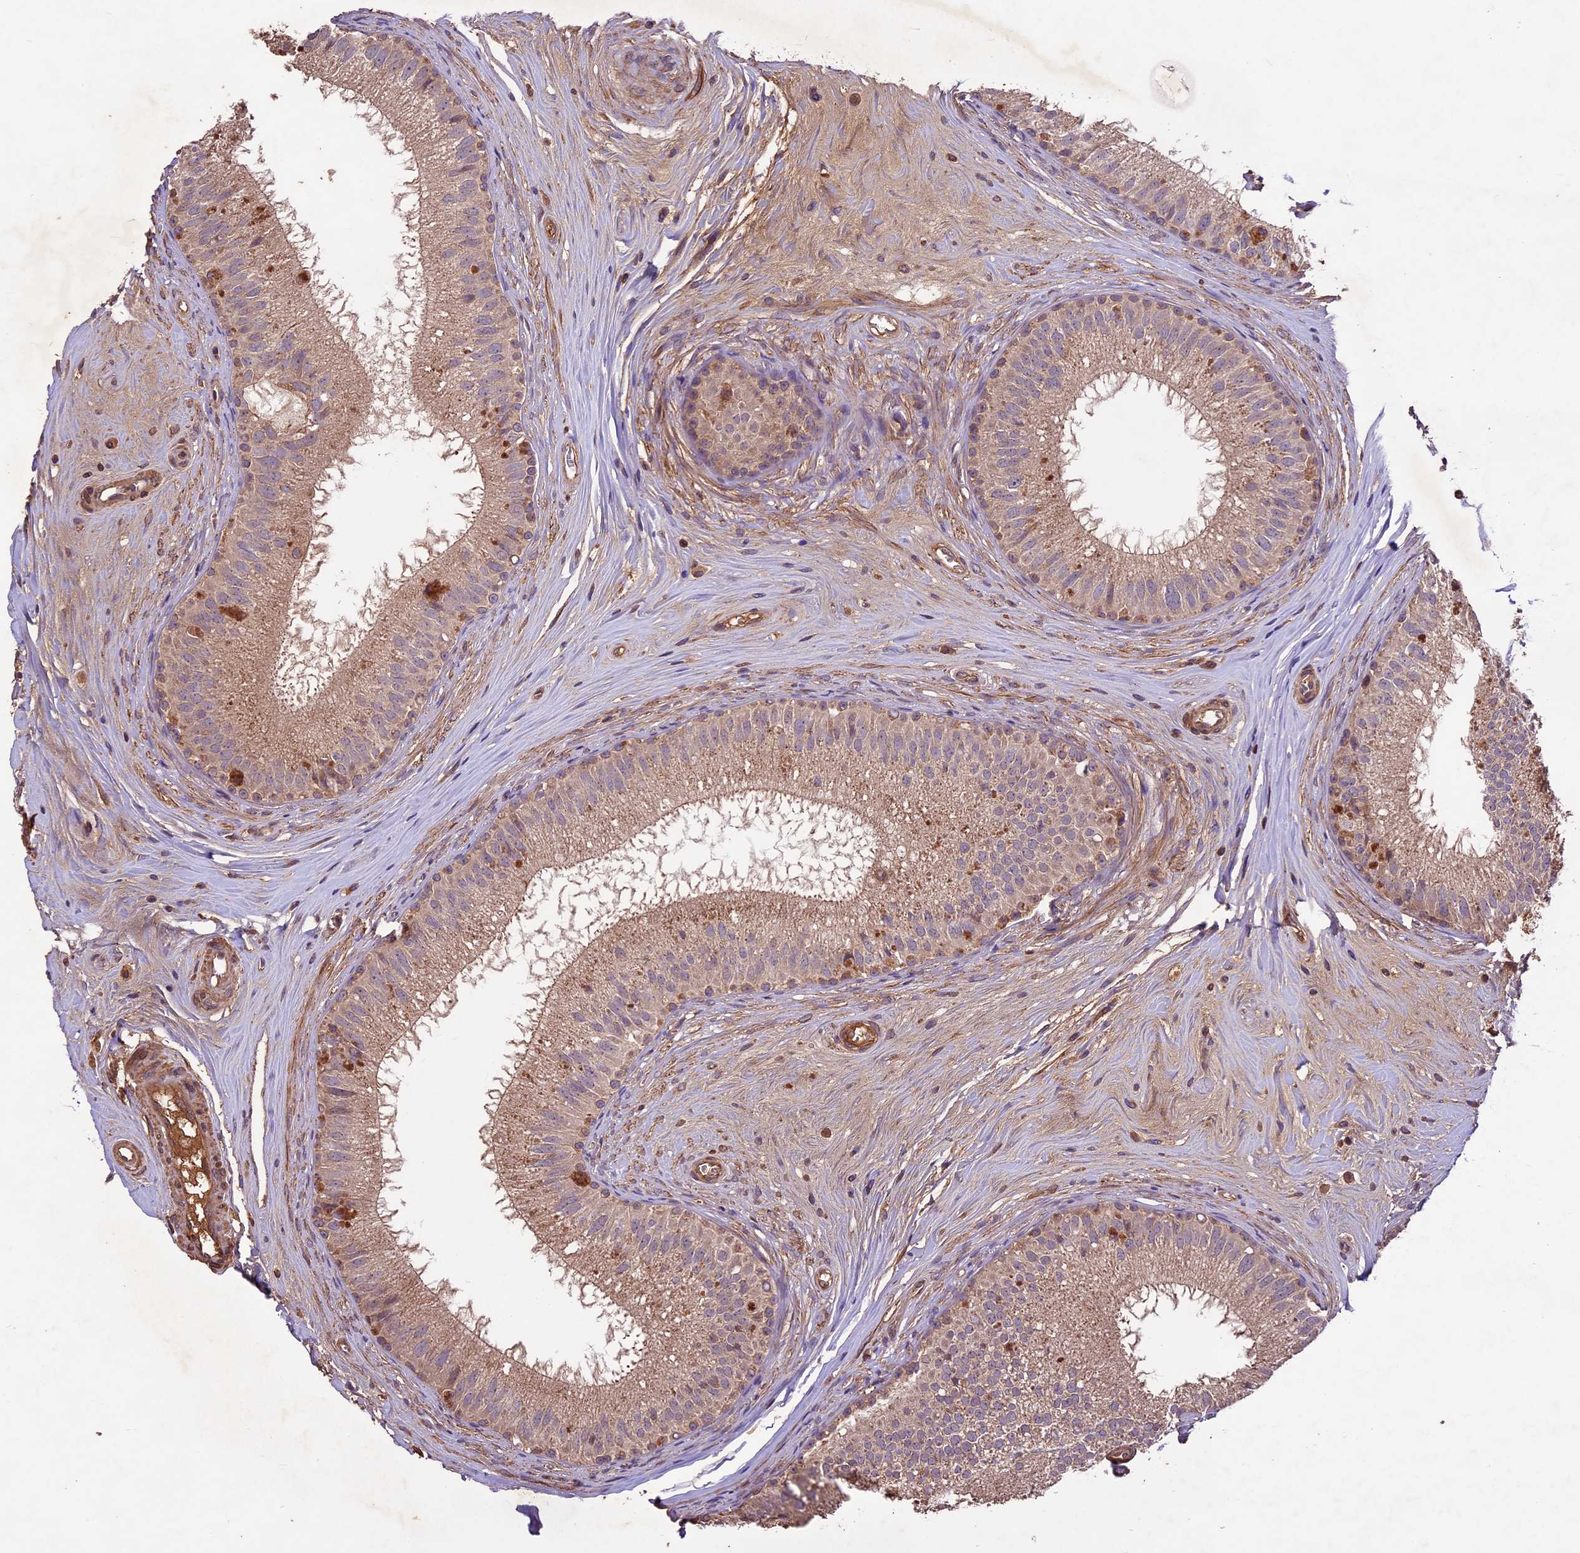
{"staining": {"intensity": "moderate", "quantity": ">75%", "location": "cytoplasmic/membranous"}, "tissue": "epididymis", "cell_type": "Glandular cells", "image_type": "normal", "snomed": [{"axis": "morphology", "description": "Normal tissue, NOS"}, {"axis": "topography", "description": "Epididymis"}], "caption": "A high-resolution histopathology image shows immunohistochemistry (IHC) staining of benign epididymis, which shows moderate cytoplasmic/membranous positivity in approximately >75% of glandular cells. (DAB (3,3'-diaminobenzidine) = brown stain, brightfield microscopy at high magnification).", "gene": "CRLF1", "patient": {"sex": "male", "age": 33}}